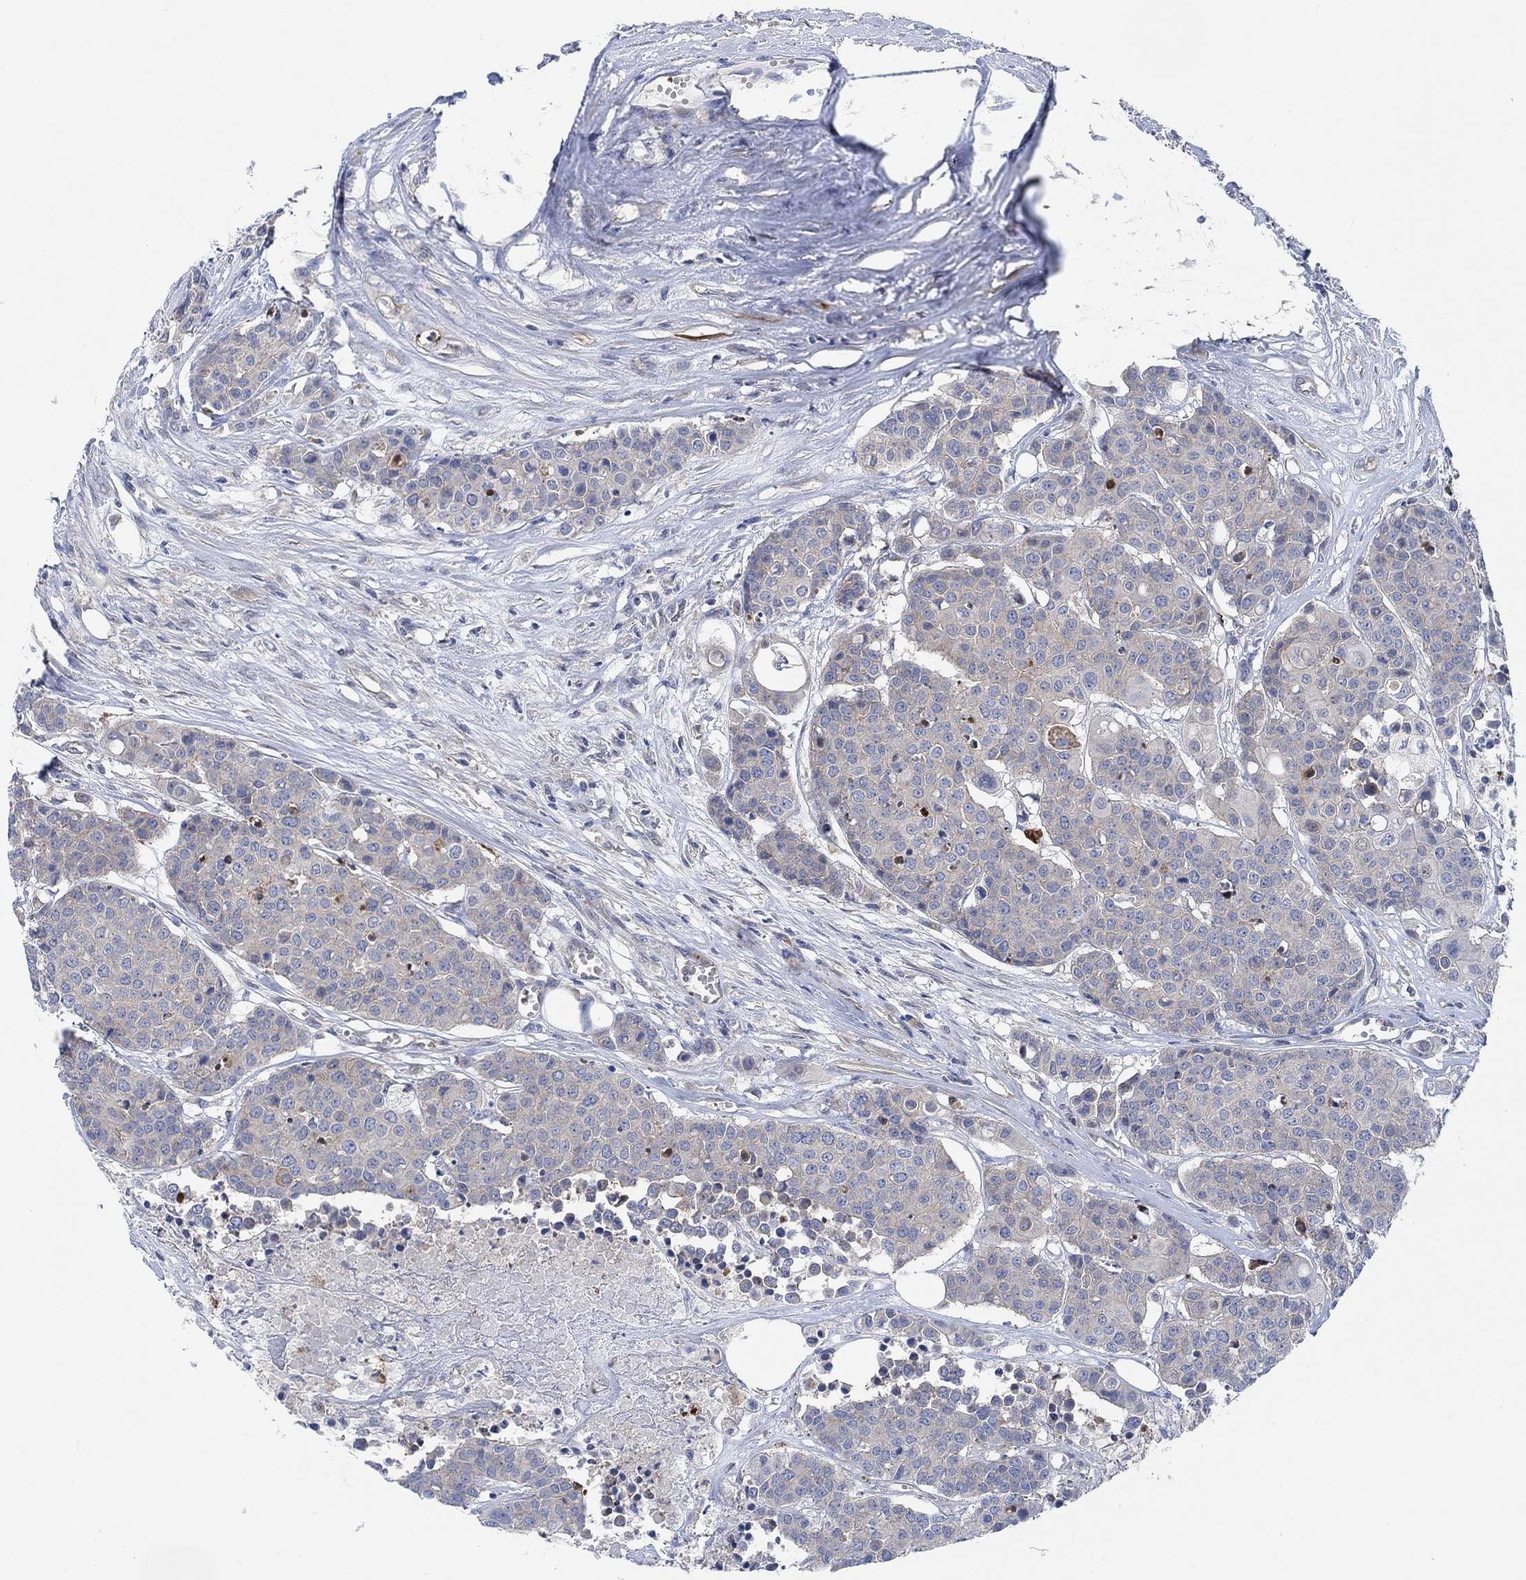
{"staining": {"intensity": "negative", "quantity": "none", "location": "none"}, "tissue": "carcinoid", "cell_type": "Tumor cells", "image_type": "cancer", "snomed": [{"axis": "morphology", "description": "Carcinoid, malignant, NOS"}, {"axis": "topography", "description": "Colon"}], "caption": "An IHC image of carcinoid (malignant) is shown. There is no staining in tumor cells of carcinoid (malignant).", "gene": "PMFBP1", "patient": {"sex": "male", "age": 81}}